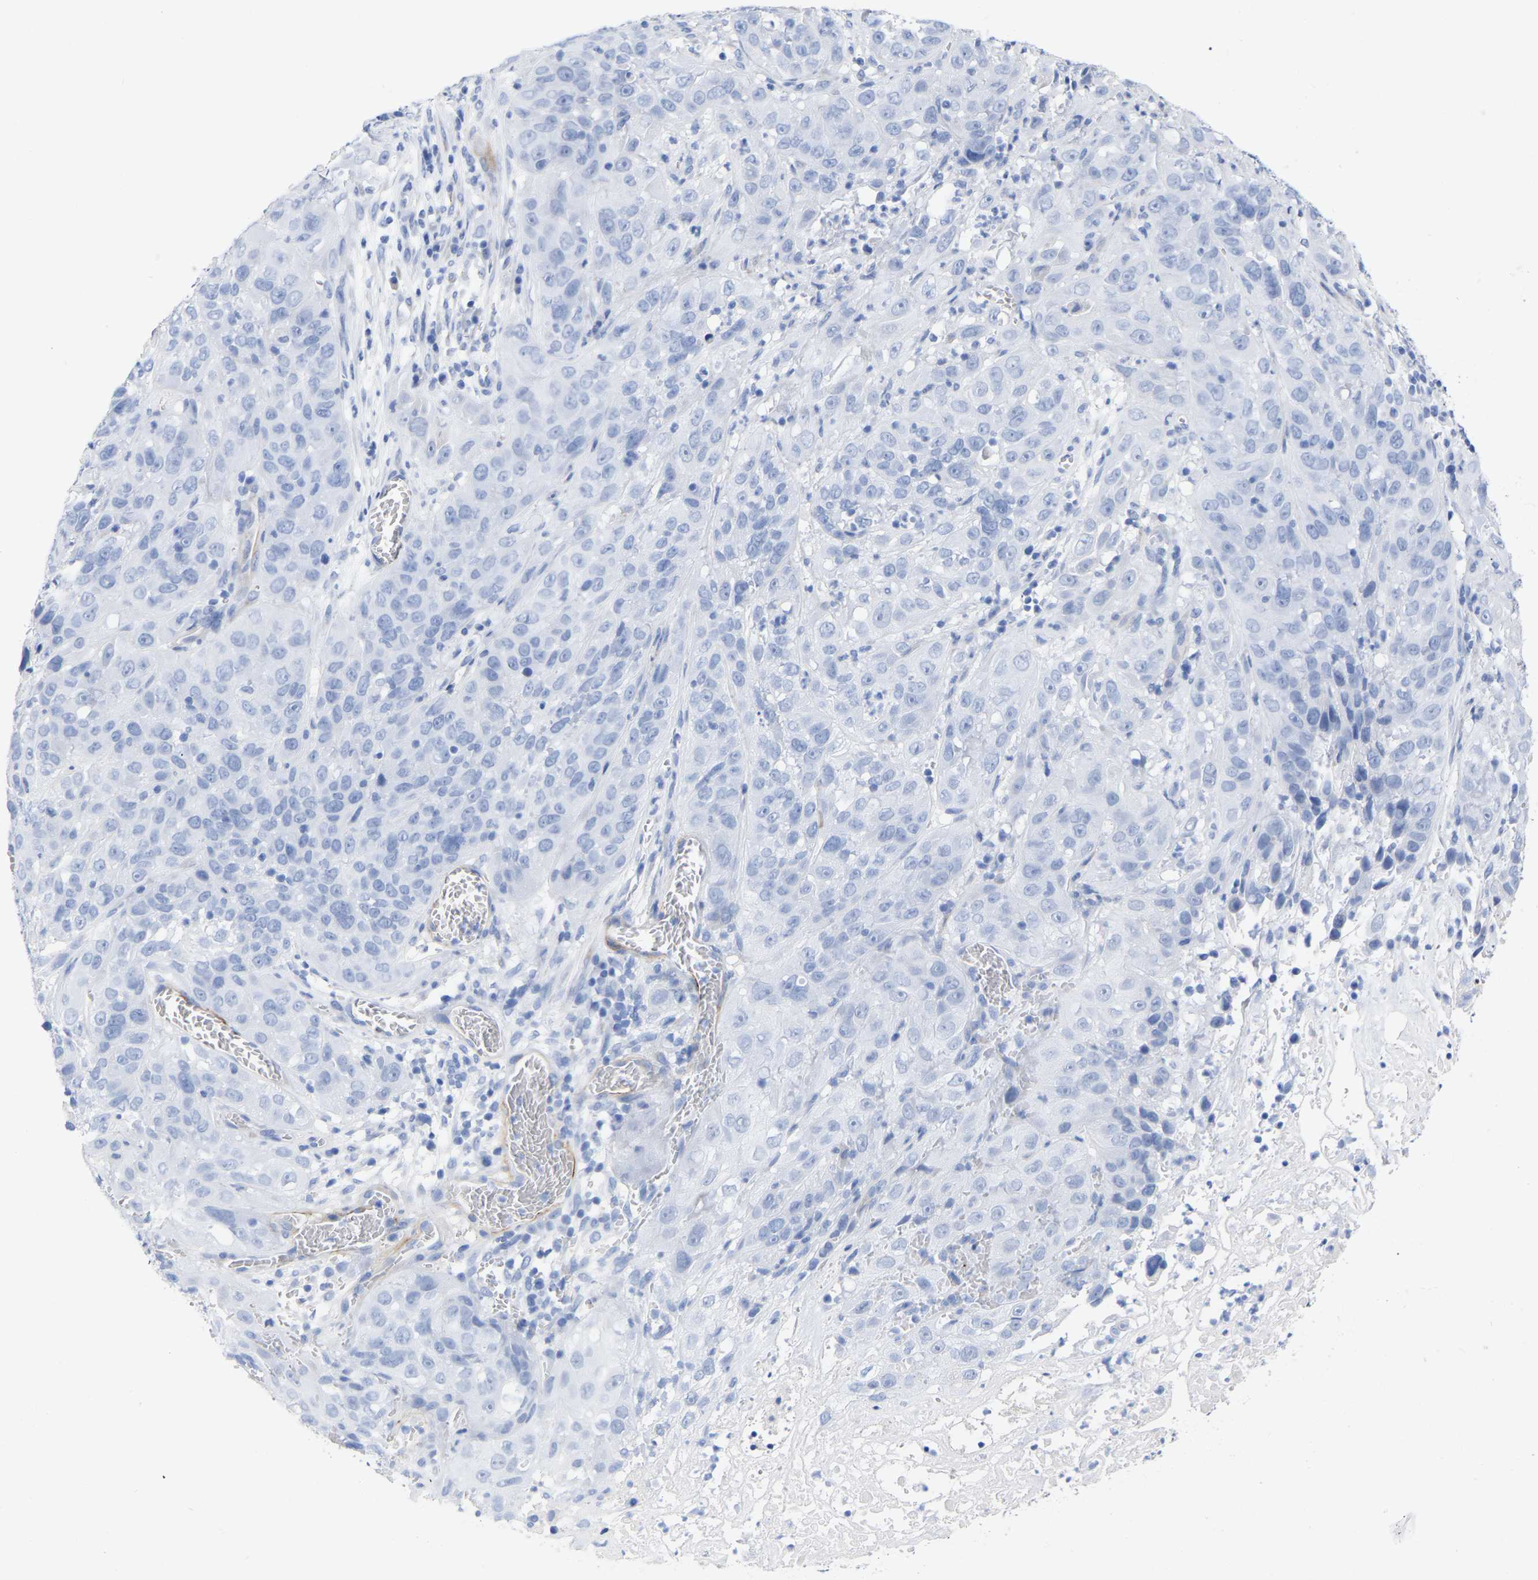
{"staining": {"intensity": "negative", "quantity": "none", "location": "none"}, "tissue": "cervical cancer", "cell_type": "Tumor cells", "image_type": "cancer", "snomed": [{"axis": "morphology", "description": "Squamous cell carcinoma, NOS"}, {"axis": "topography", "description": "Cervix"}], "caption": "A micrograph of cervical cancer (squamous cell carcinoma) stained for a protein demonstrates no brown staining in tumor cells. (Stains: DAB IHC with hematoxylin counter stain, Microscopy: brightfield microscopy at high magnification).", "gene": "HAPLN1", "patient": {"sex": "female", "age": 32}}